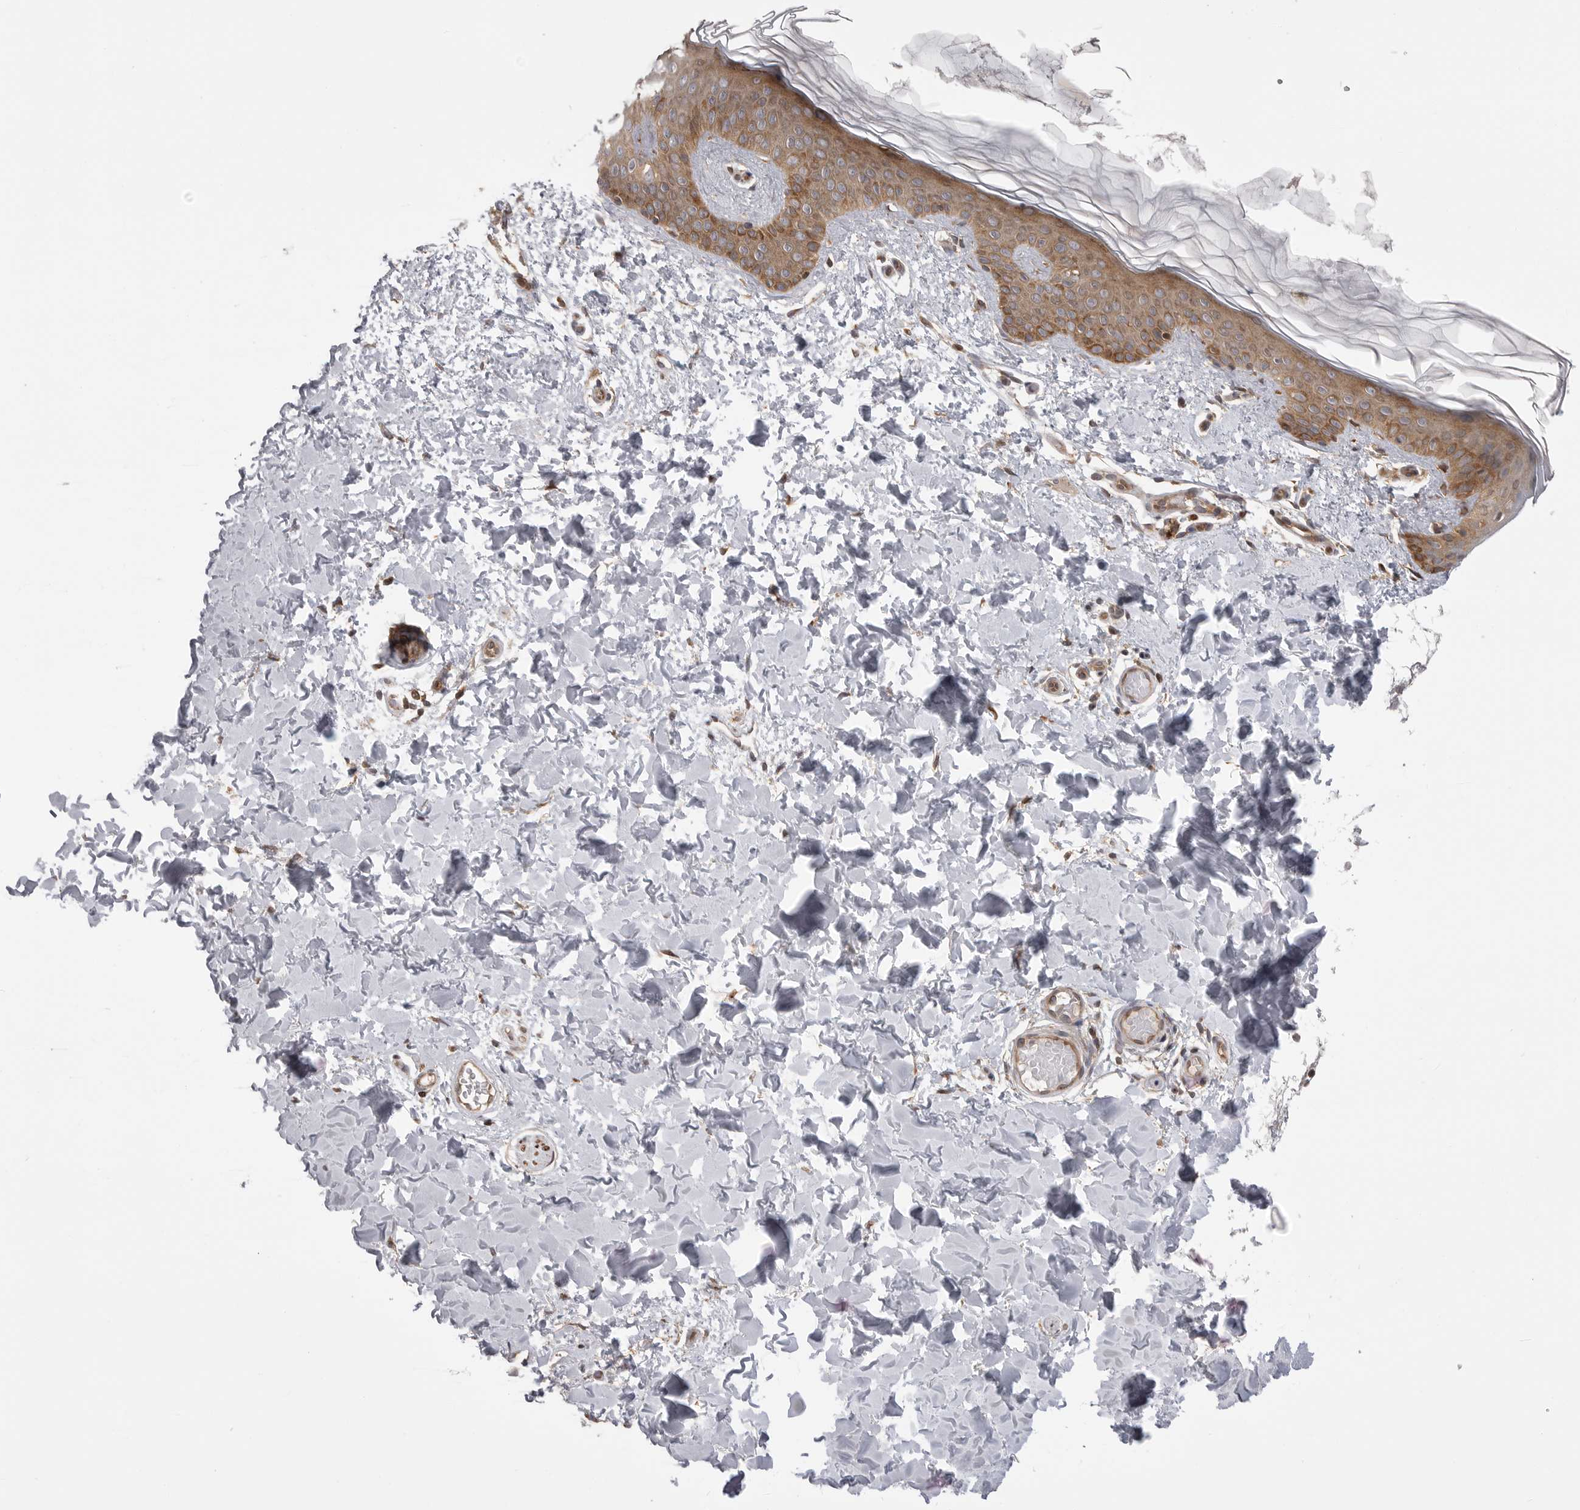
{"staining": {"intensity": "moderate", "quantity": ">75%", "location": "cytoplasmic/membranous"}, "tissue": "skin", "cell_type": "Fibroblasts", "image_type": "normal", "snomed": [{"axis": "morphology", "description": "Normal tissue, NOS"}, {"axis": "morphology", "description": "Neoplasm, benign, NOS"}, {"axis": "topography", "description": "Skin"}, {"axis": "topography", "description": "Soft tissue"}], "caption": "Immunohistochemical staining of normal skin shows moderate cytoplasmic/membranous protein staining in about >75% of fibroblasts. The protein of interest is stained brown, and the nuclei are stained in blue (DAB (3,3'-diaminobenzidine) IHC with brightfield microscopy, high magnification).", "gene": "OXR1", "patient": {"sex": "male", "age": 26}}